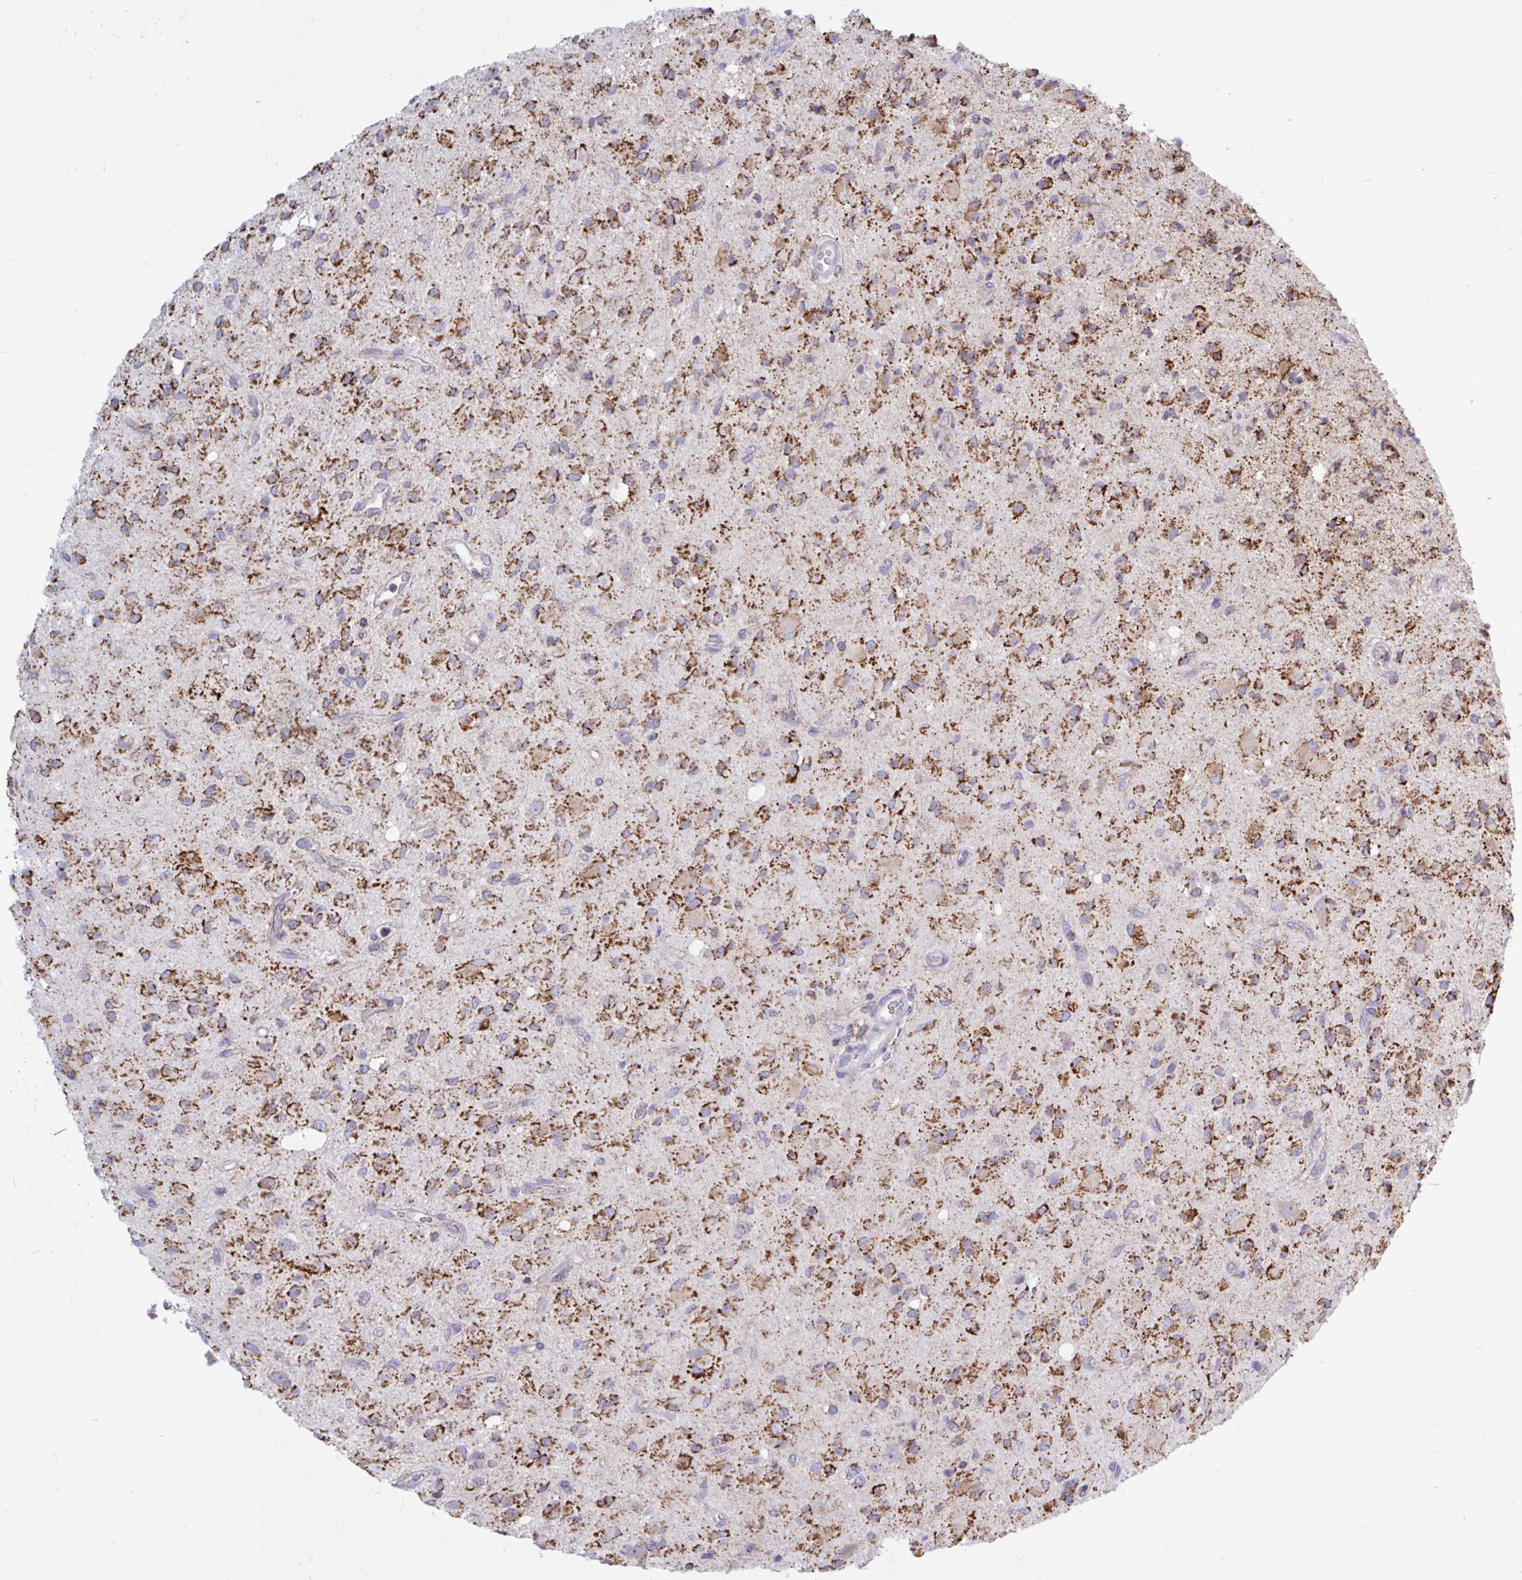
{"staining": {"intensity": "moderate", "quantity": ">75%", "location": "cytoplasmic/membranous"}, "tissue": "glioma", "cell_type": "Tumor cells", "image_type": "cancer", "snomed": [{"axis": "morphology", "description": "Glioma, malignant, Low grade"}, {"axis": "topography", "description": "Brain"}], "caption": "Tumor cells show medium levels of moderate cytoplasmic/membranous staining in approximately >75% of cells in human low-grade glioma (malignant).", "gene": "HSPE1", "patient": {"sex": "female", "age": 33}}